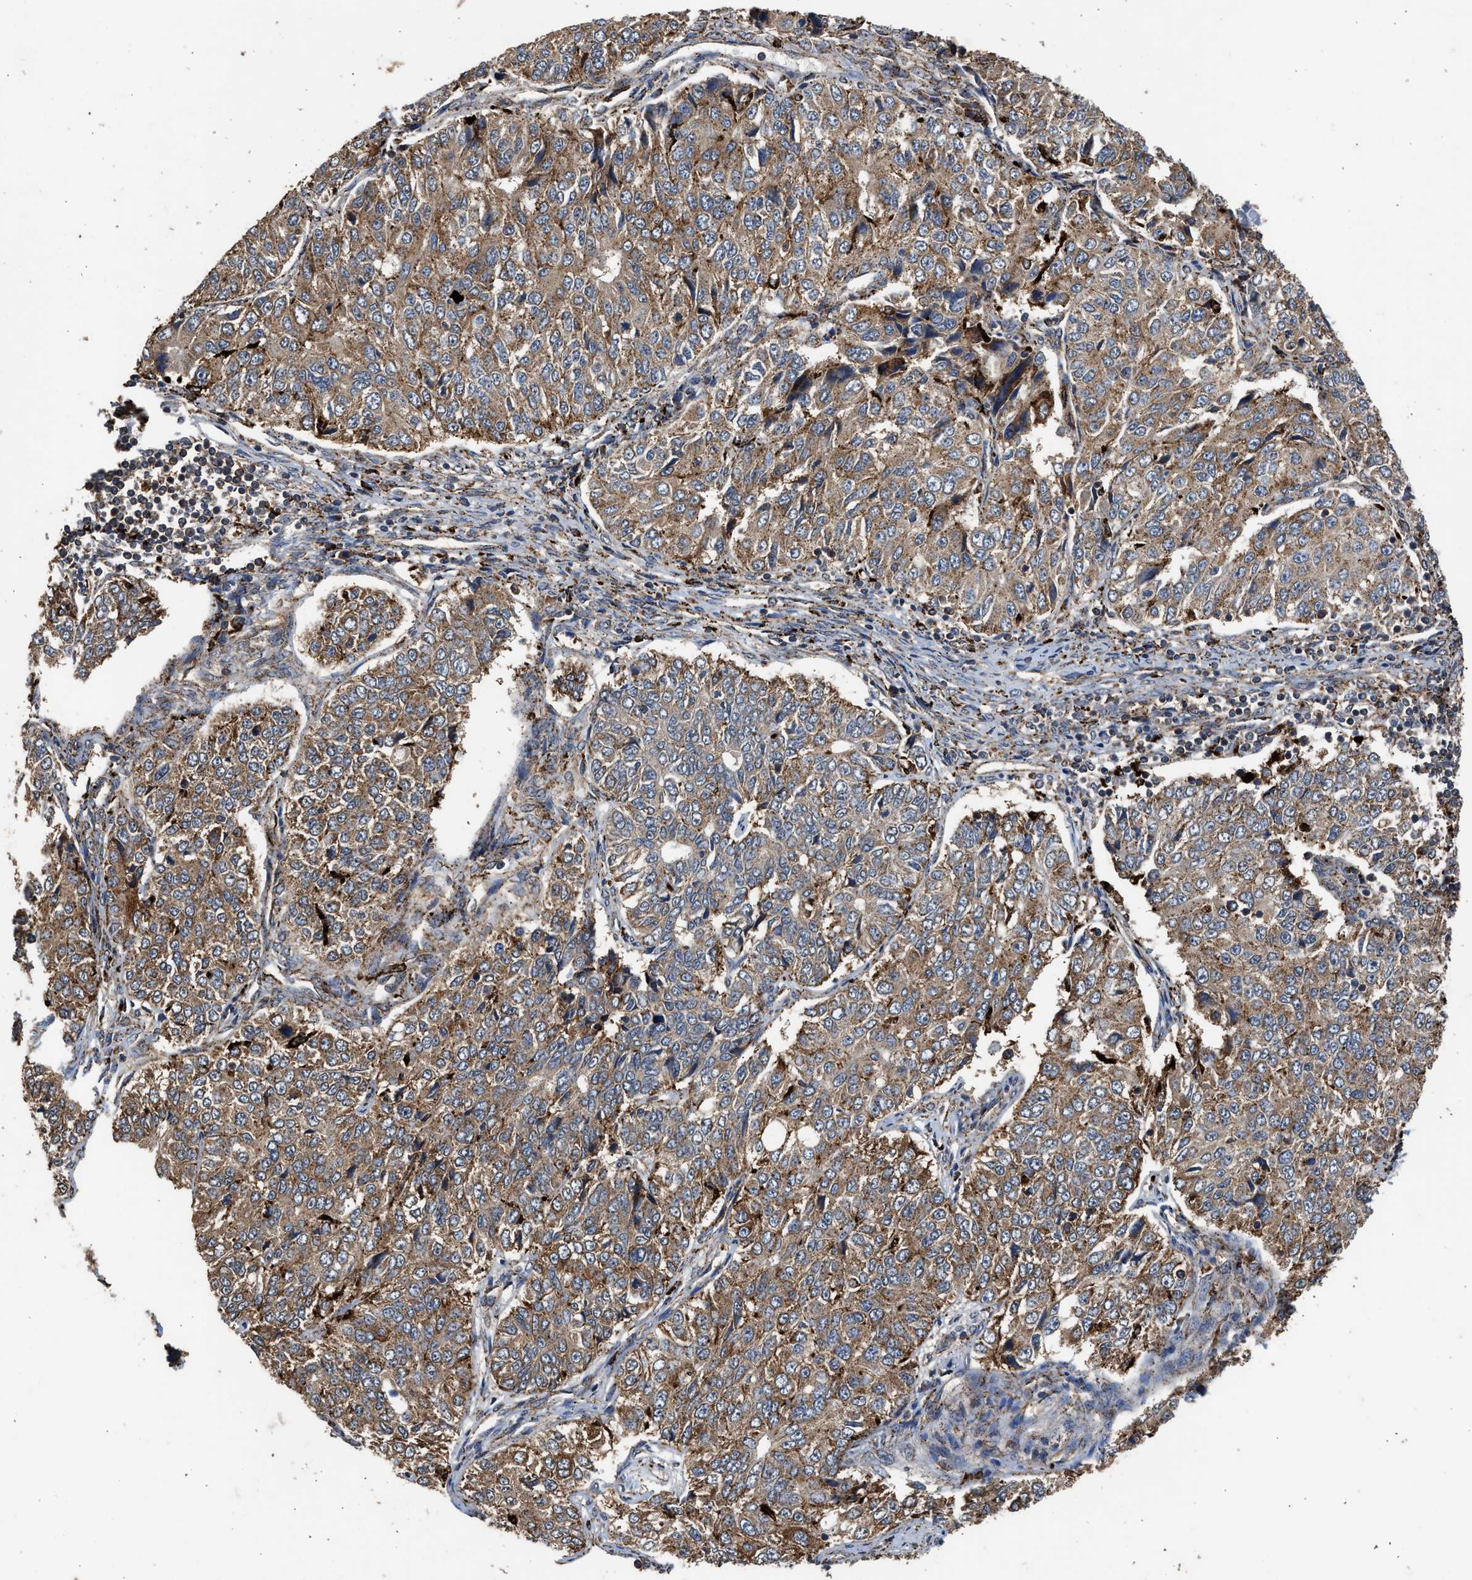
{"staining": {"intensity": "moderate", "quantity": ">75%", "location": "cytoplasmic/membranous"}, "tissue": "ovarian cancer", "cell_type": "Tumor cells", "image_type": "cancer", "snomed": [{"axis": "morphology", "description": "Carcinoma, endometroid"}, {"axis": "topography", "description": "Ovary"}], "caption": "Ovarian cancer (endometroid carcinoma) was stained to show a protein in brown. There is medium levels of moderate cytoplasmic/membranous positivity in approximately >75% of tumor cells.", "gene": "CTSV", "patient": {"sex": "female", "age": 51}}